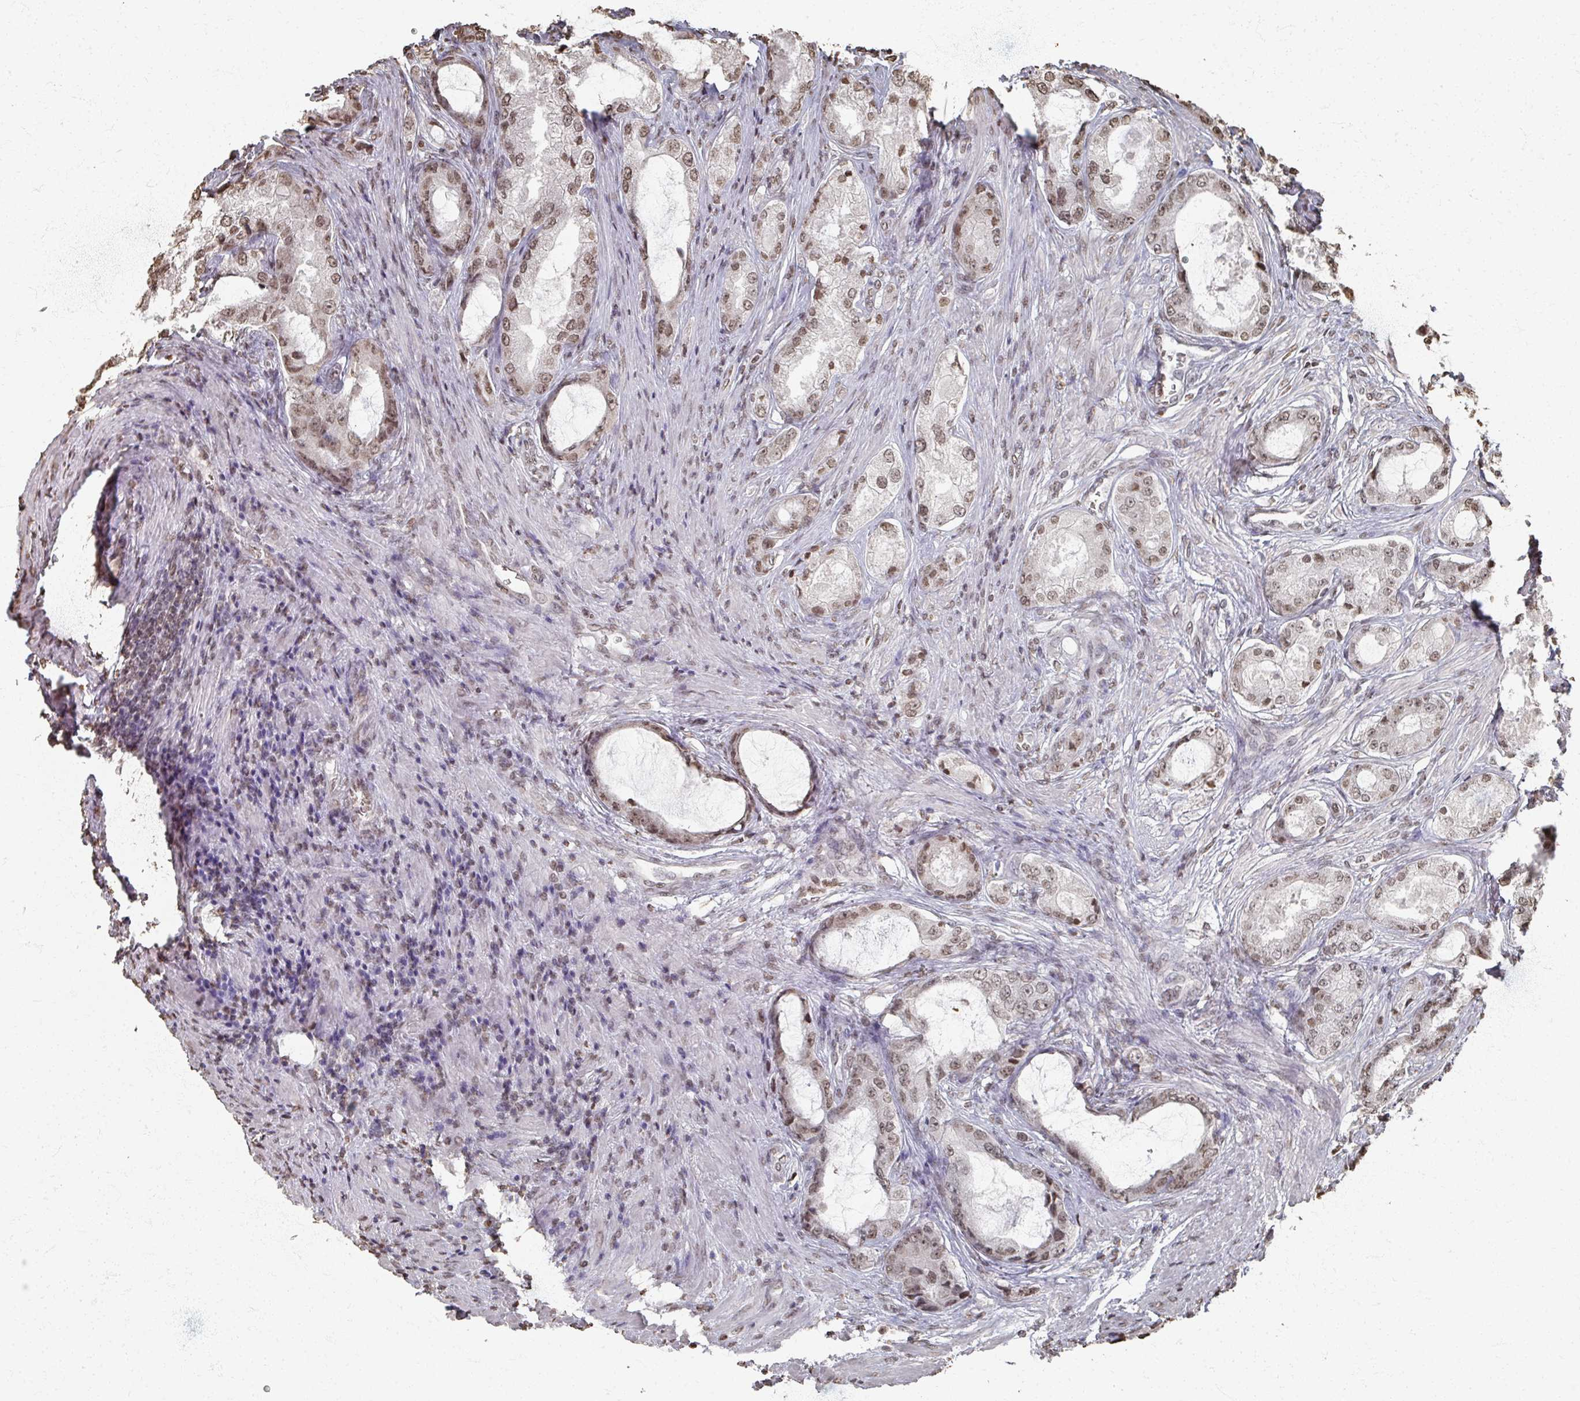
{"staining": {"intensity": "moderate", "quantity": ">75%", "location": "nuclear"}, "tissue": "prostate cancer", "cell_type": "Tumor cells", "image_type": "cancer", "snomed": [{"axis": "morphology", "description": "Adenocarcinoma, Low grade"}, {"axis": "topography", "description": "Prostate"}], "caption": "DAB immunohistochemical staining of prostate cancer (adenocarcinoma (low-grade)) displays moderate nuclear protein staining in approximately >75% of tumor cells. (DAB IHC with brightfield microscopy, high magnification).", "gene": "DCUN1D5", "patient": {"sex": "male", "age": 68}}